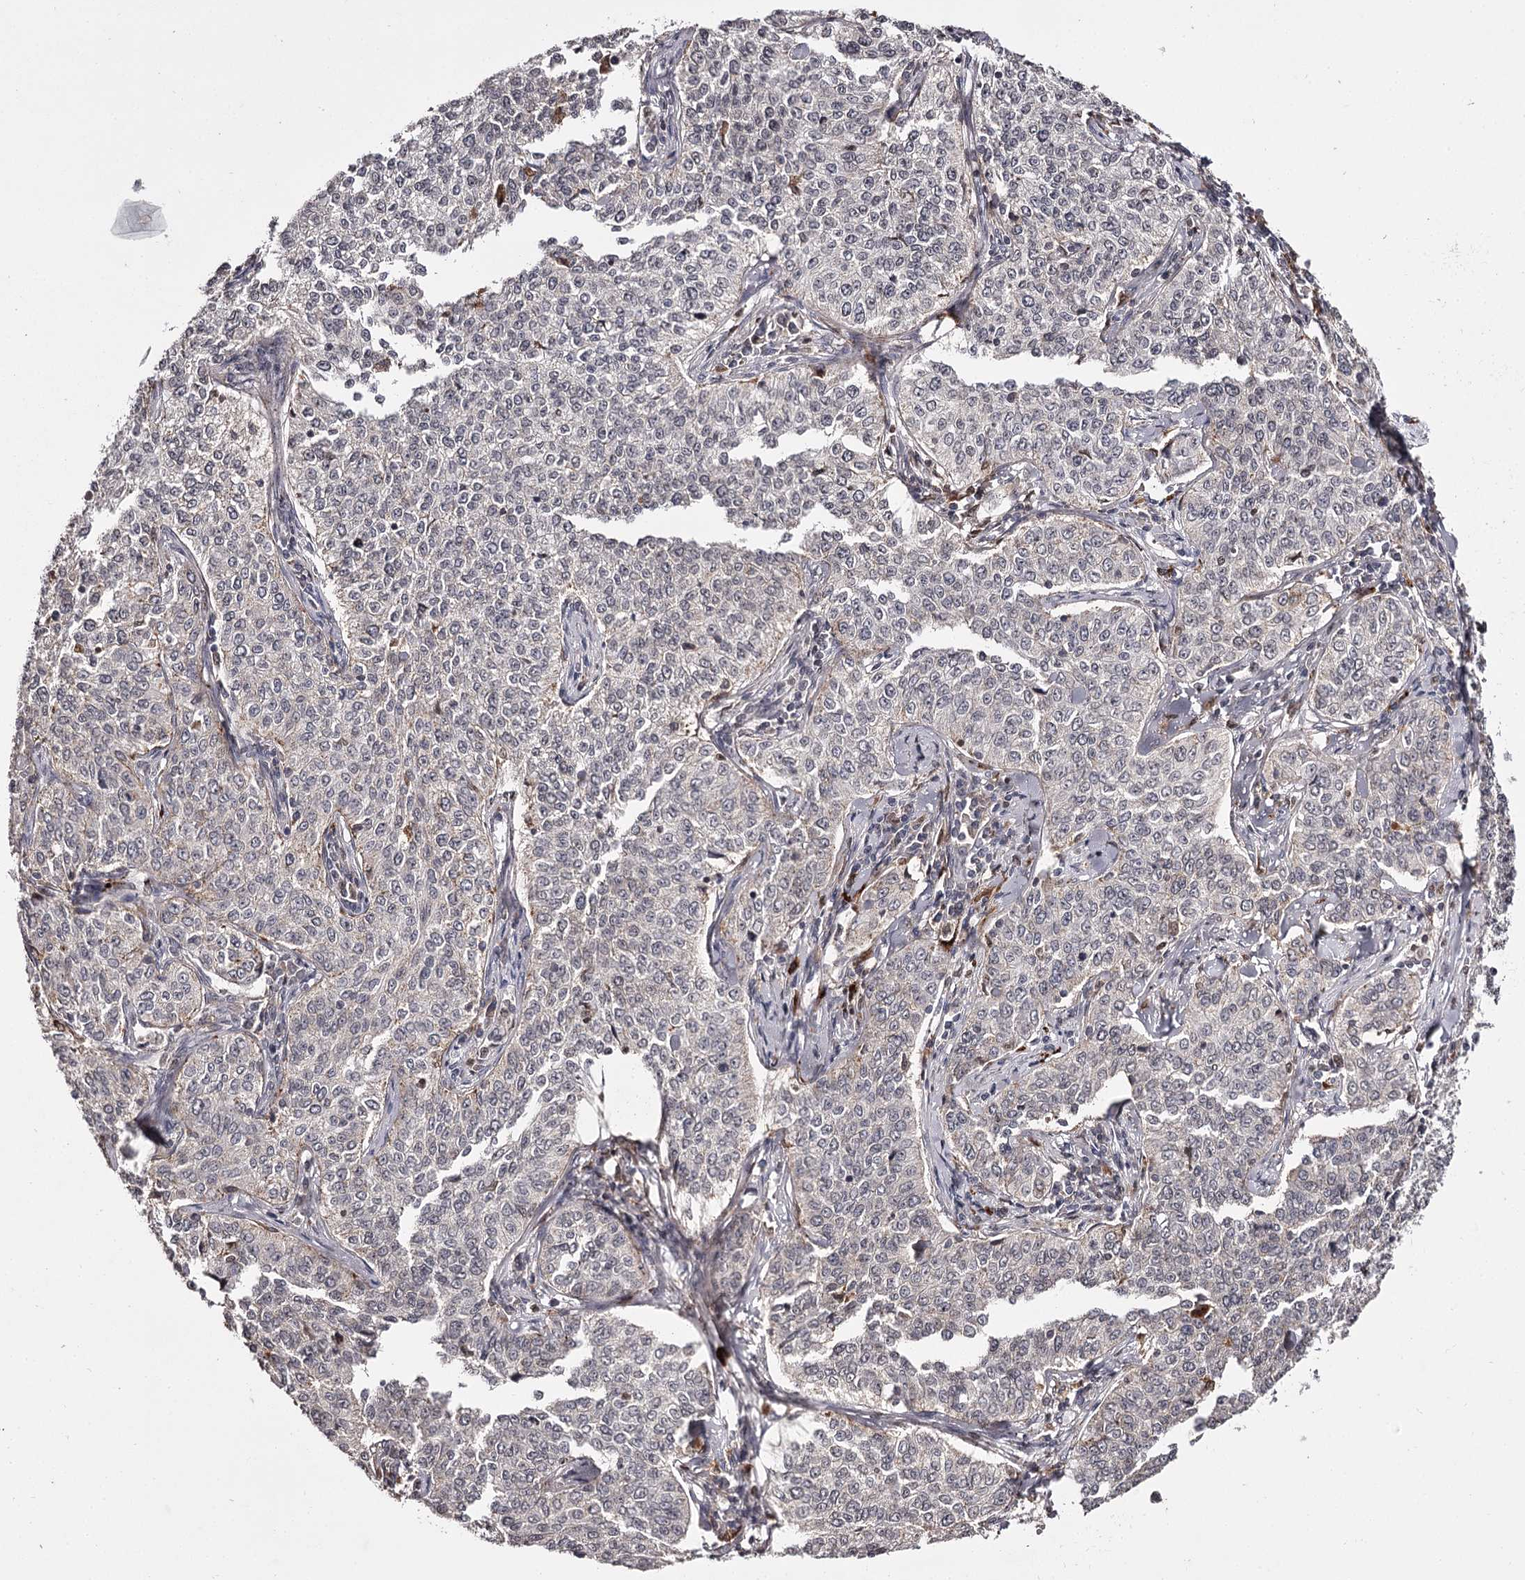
{"staining": {"intensity": "negative", "quantity": "none", "location": "none"}, "tissue": "cervical cancer", "cell_type": "Tumor cells", "image_type": "cancer", "snomed": [{"axis": "morphology", "description": "Squamous cell carcinoma, NOS"}, {"axis": "topography", "description": "Cervix"}], "caption": "Protein analysis of squamous cell carcinoma (cervical) exhibits no significant staining in tumor cells.", "gene": "SLC32A1", "patient": {"sex": "female", "age": 35}}